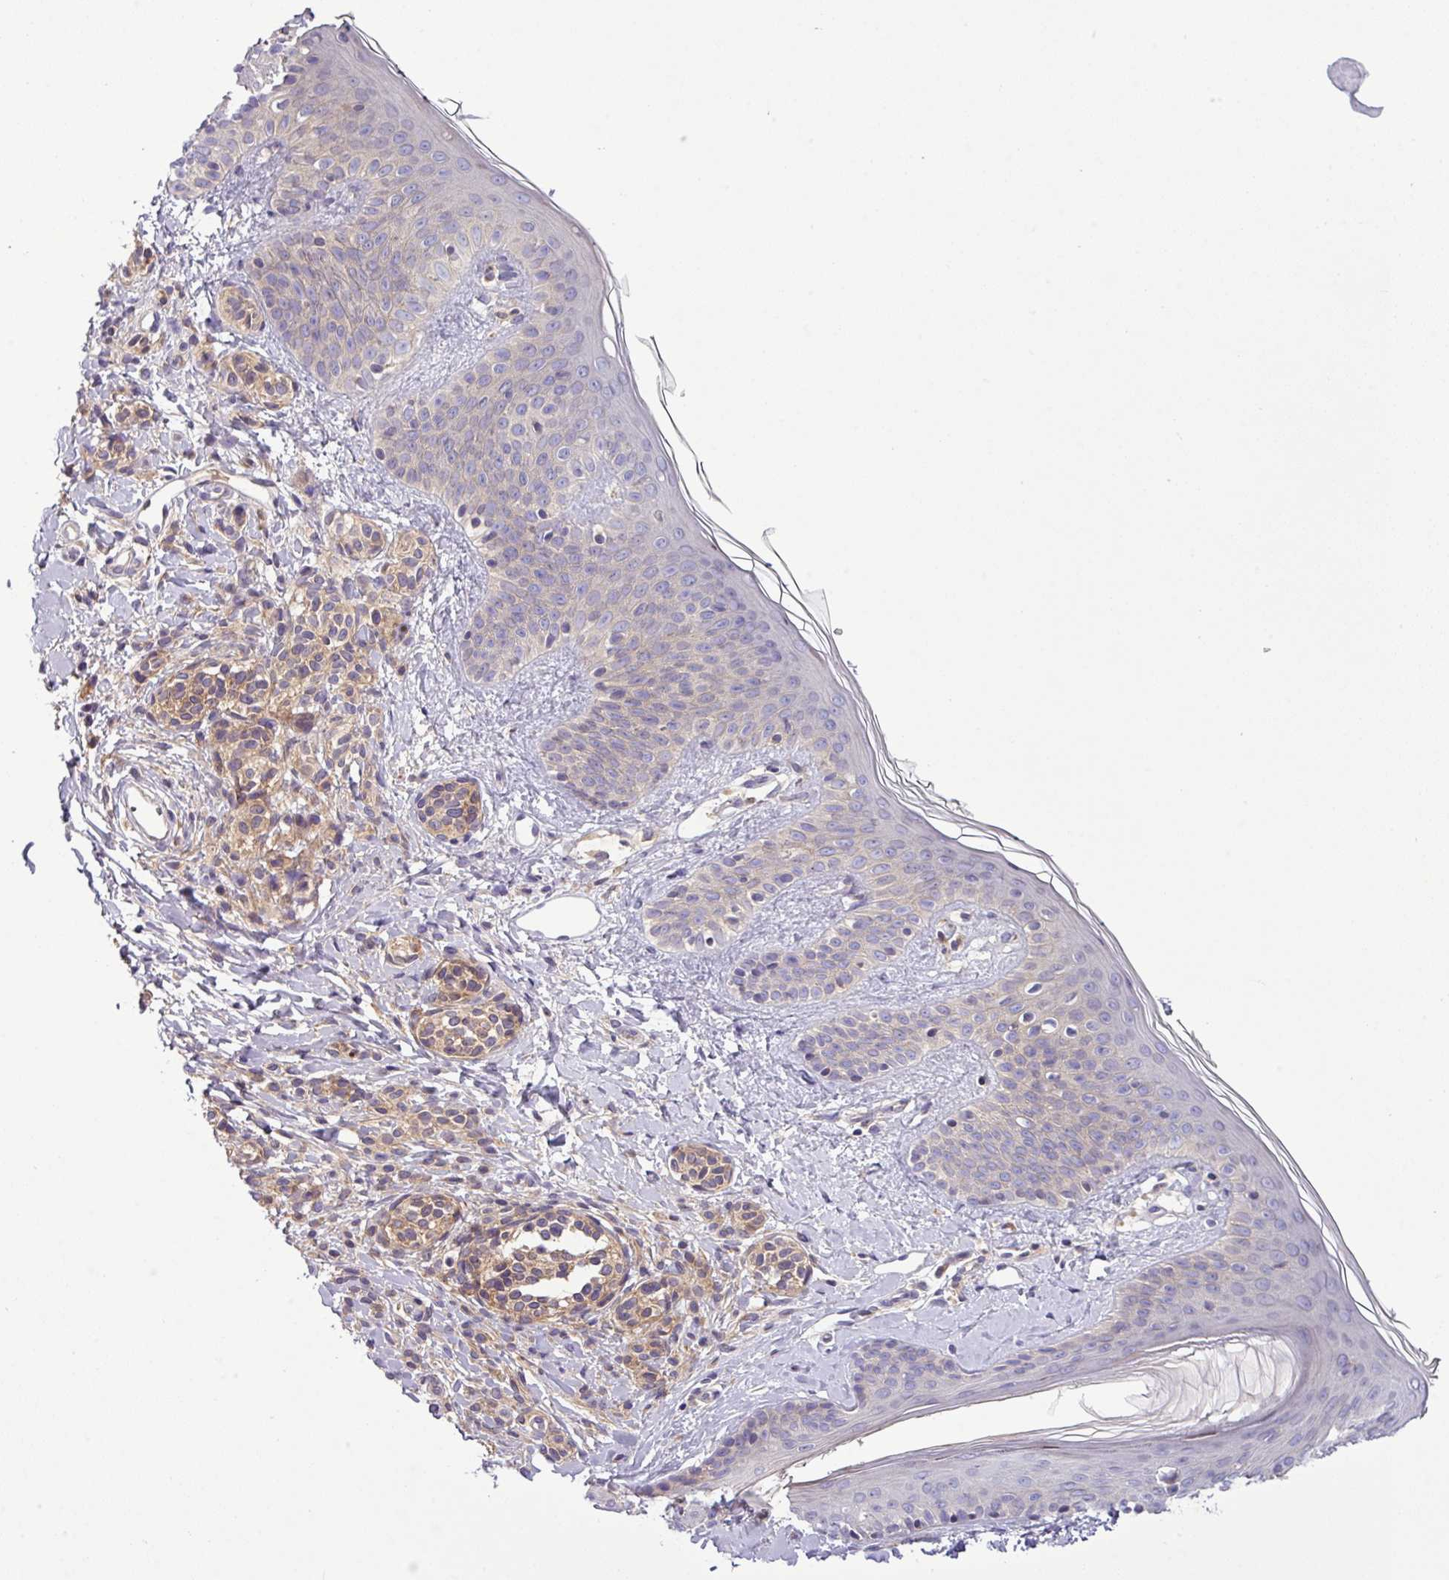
{"staining": {"intensity": "weak", "quantity": ">75%", "location": "cytoplasmic/membranous"}, "tissue": "skin", "cell_type": "Fibroblasts", "image_type": "normal", "snomed": [{"axis": "morphology", "description": "Normal tissue, NOS"}, {"axis": "topography", "description": "Skin"}], "caption": "This image displays normal skin stained with immunohistochemistry to label a protein in brown. The cytoplasmic/membranous of fibroblasts show weak positivity for the protein. Nuclei are counter-stained blue.", "gene": "TMEM62", "patient": {"sex": "male", "age": 16}}